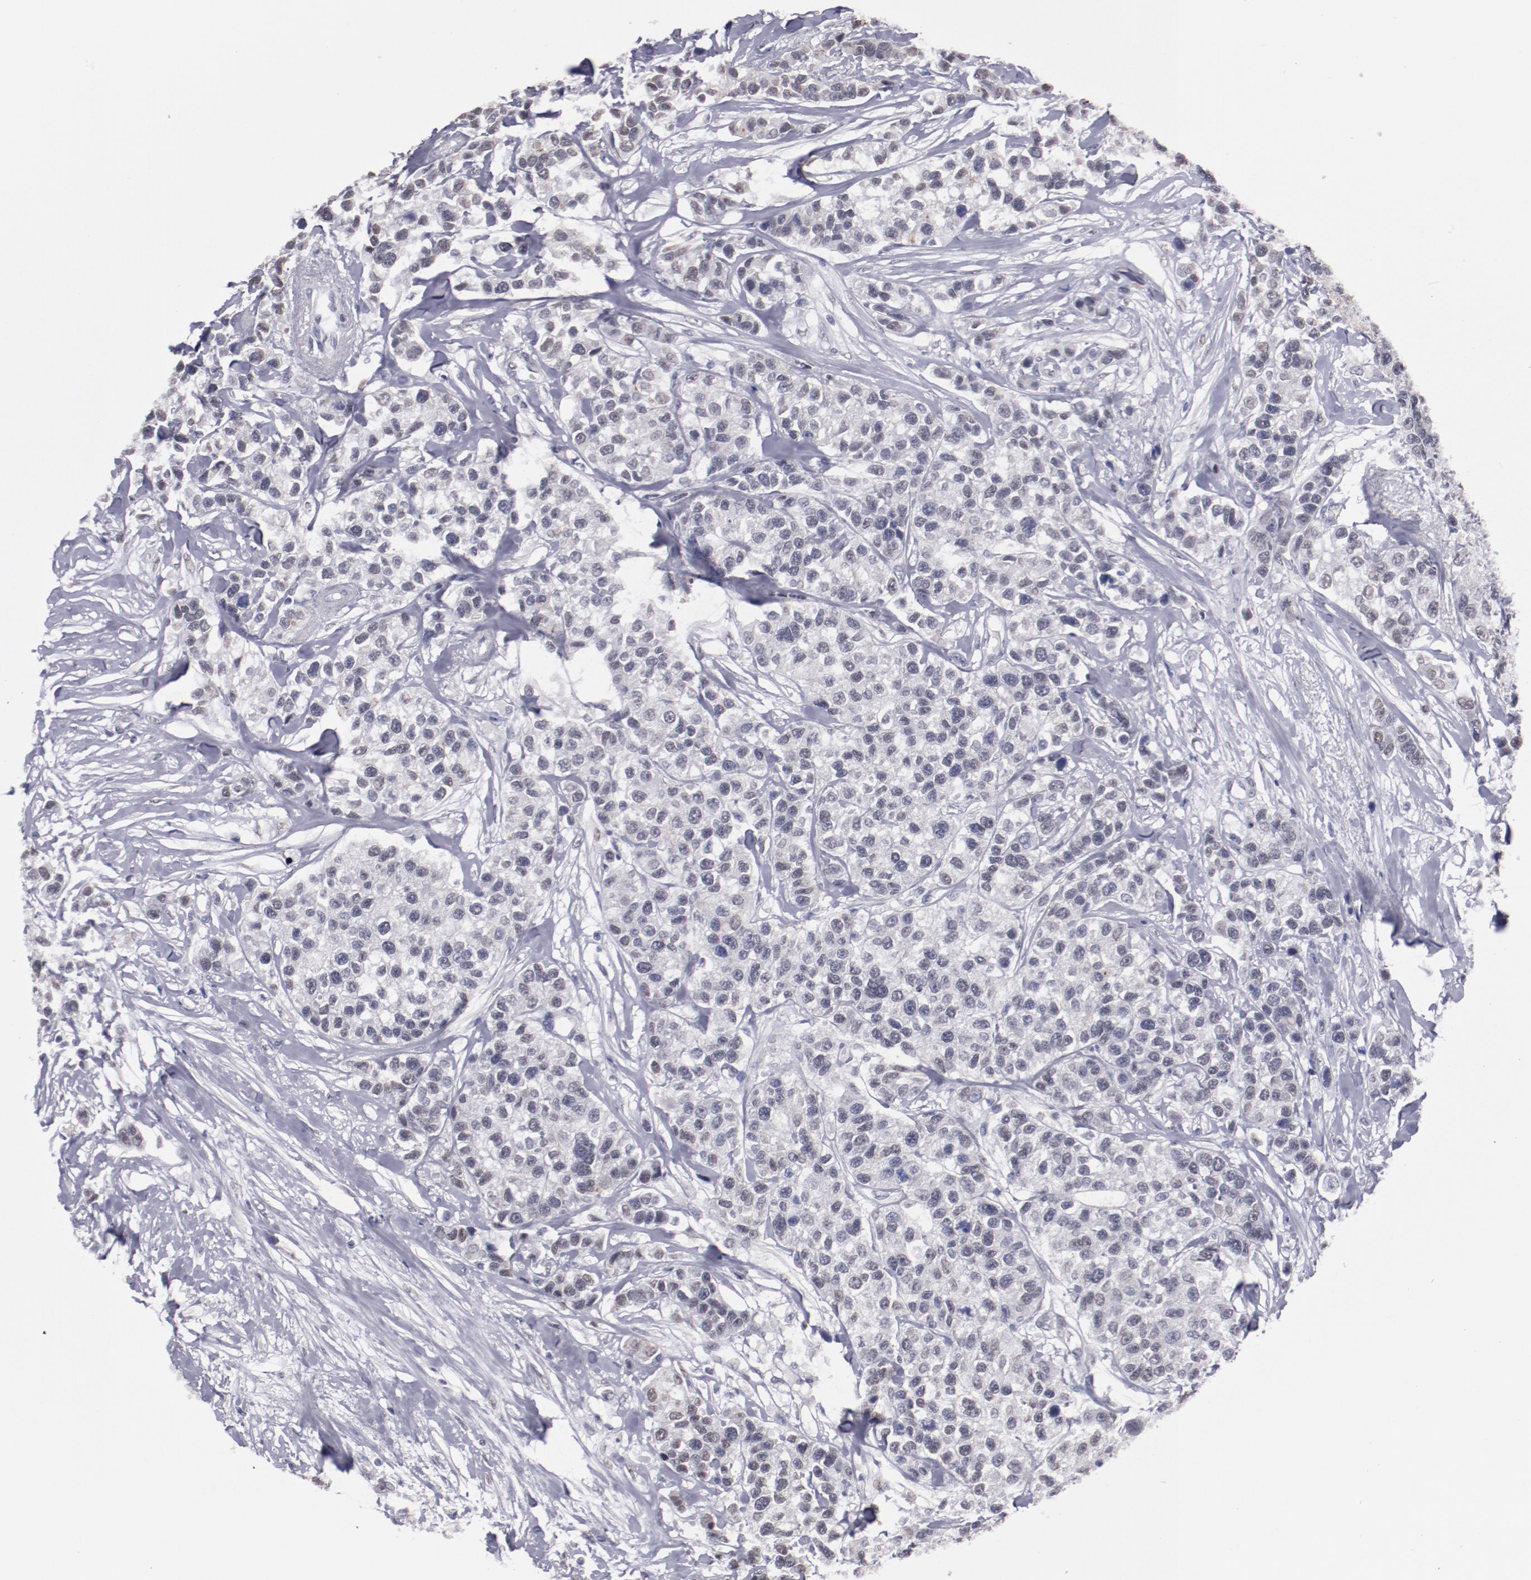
{"staining": {"intensity": "weak", "quantity": "<25%", "location": "nuclear"}, "tissue": "breast cancer", "cell_type": "Tumor cells", "image_type": "cancer", "snomed": [{"axis": "morphology", "description": "Duct carcinoma"}, {"axis": "topography", "description": "Breast"}], "caption": "A photomicrograph of breast cancer (infiltrating ductal carcinoma) stained for a protein shows no brown staining in tumor cells.", "gene": "IRF4", "patient": {"sex": "female", "age": 51}}